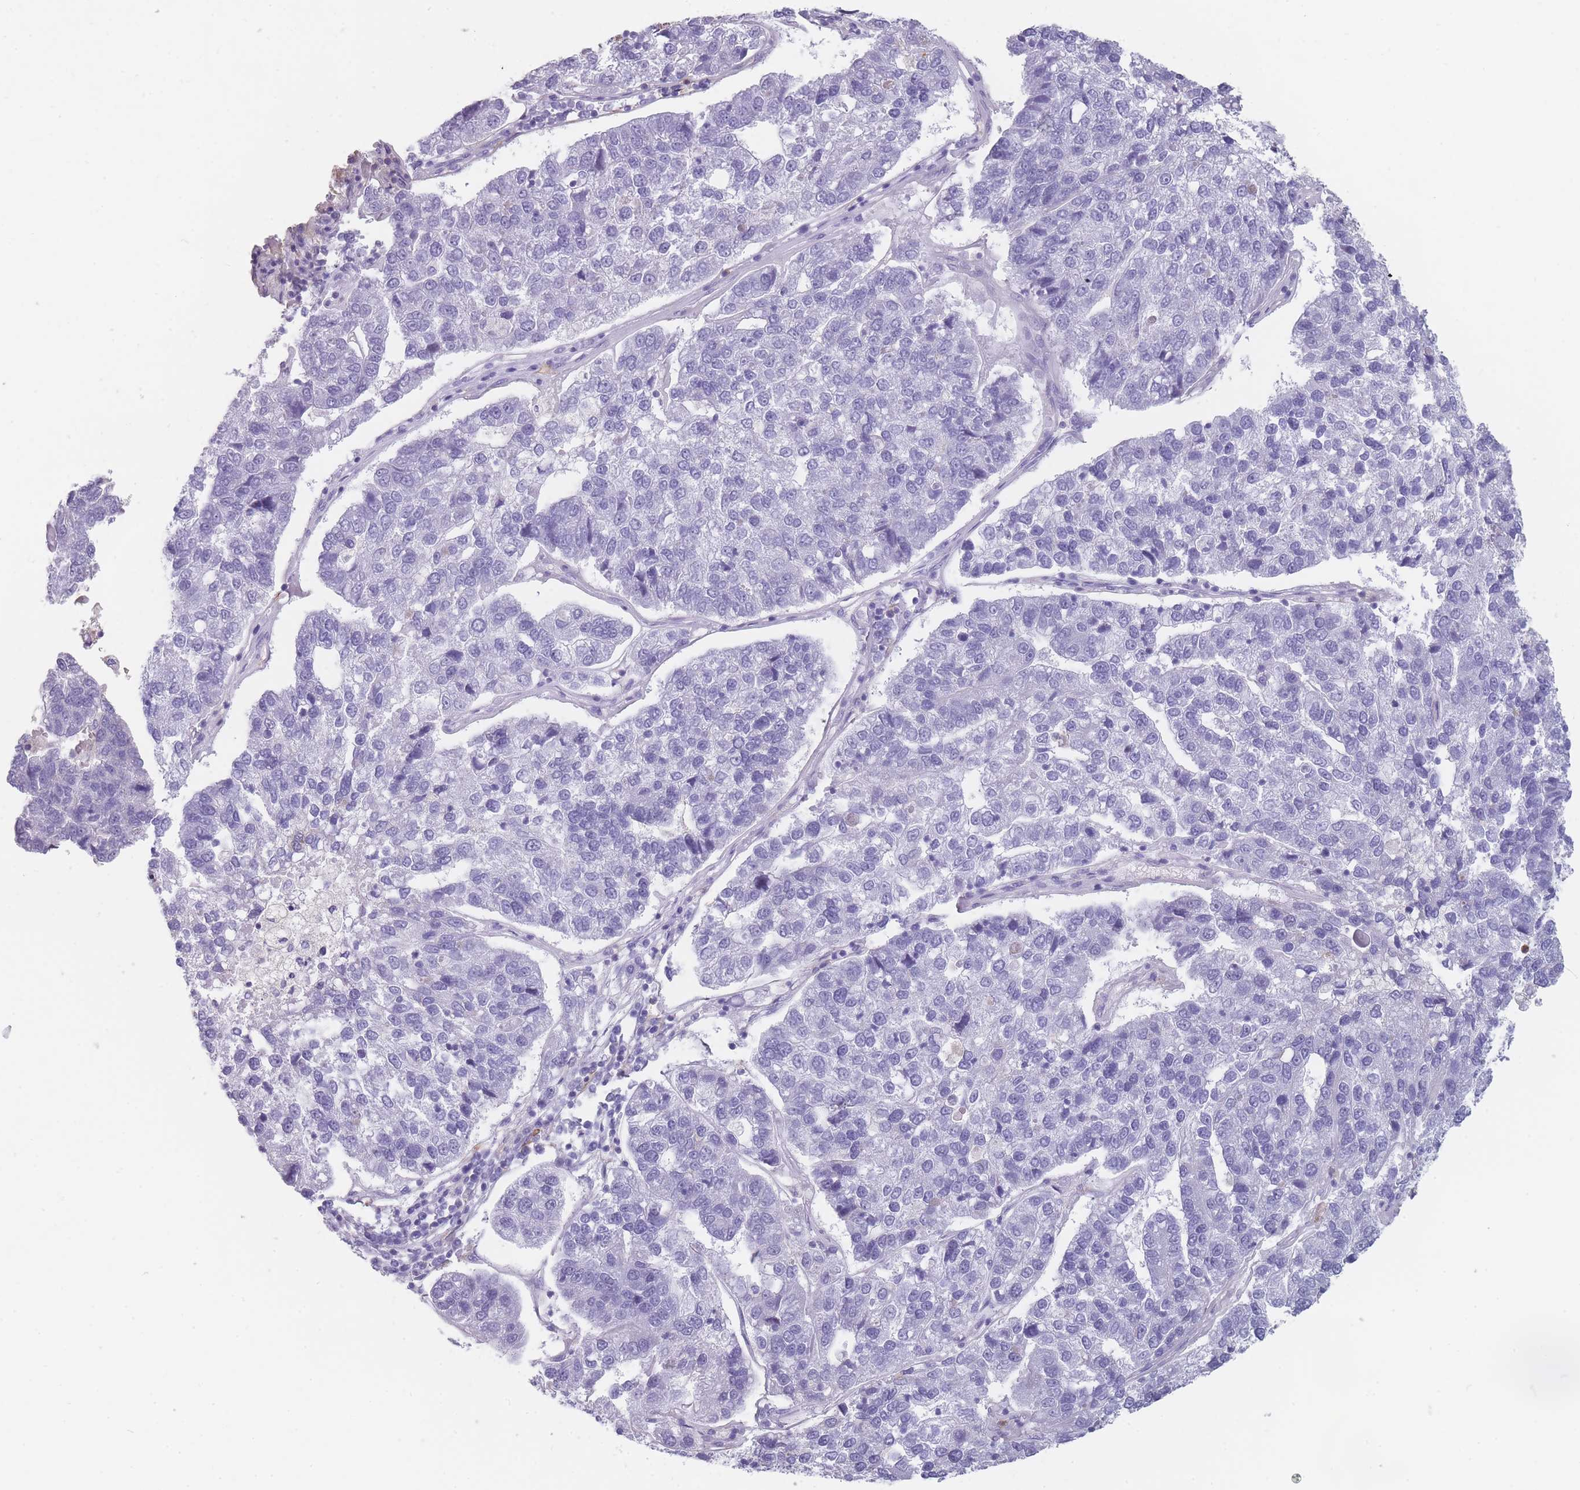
{"staining": {"intensity": "negative", "quantity": "none", "location": "none"}, "tissue": "pancreatic cancer", "cell_type": "Tumor cells", "image_type": "cancer", "snomed": [{"axis": "morphology", "description": "Adenocarcinoma, NOS"}, {"axis": "topography", "description": "Pancreas"}], "caption": "Photomicrograph shows no significant protein expression in tumor cells of pancreatic cancer (adenocarcinoma). (Stains: DAB immunohistochemistry (IHC) with hematoxylin counter stain, Microscopy: brightfield microscopy at high magnification).", "gene": "CR1L", "patient": {"sex": "female", "age": 61}}